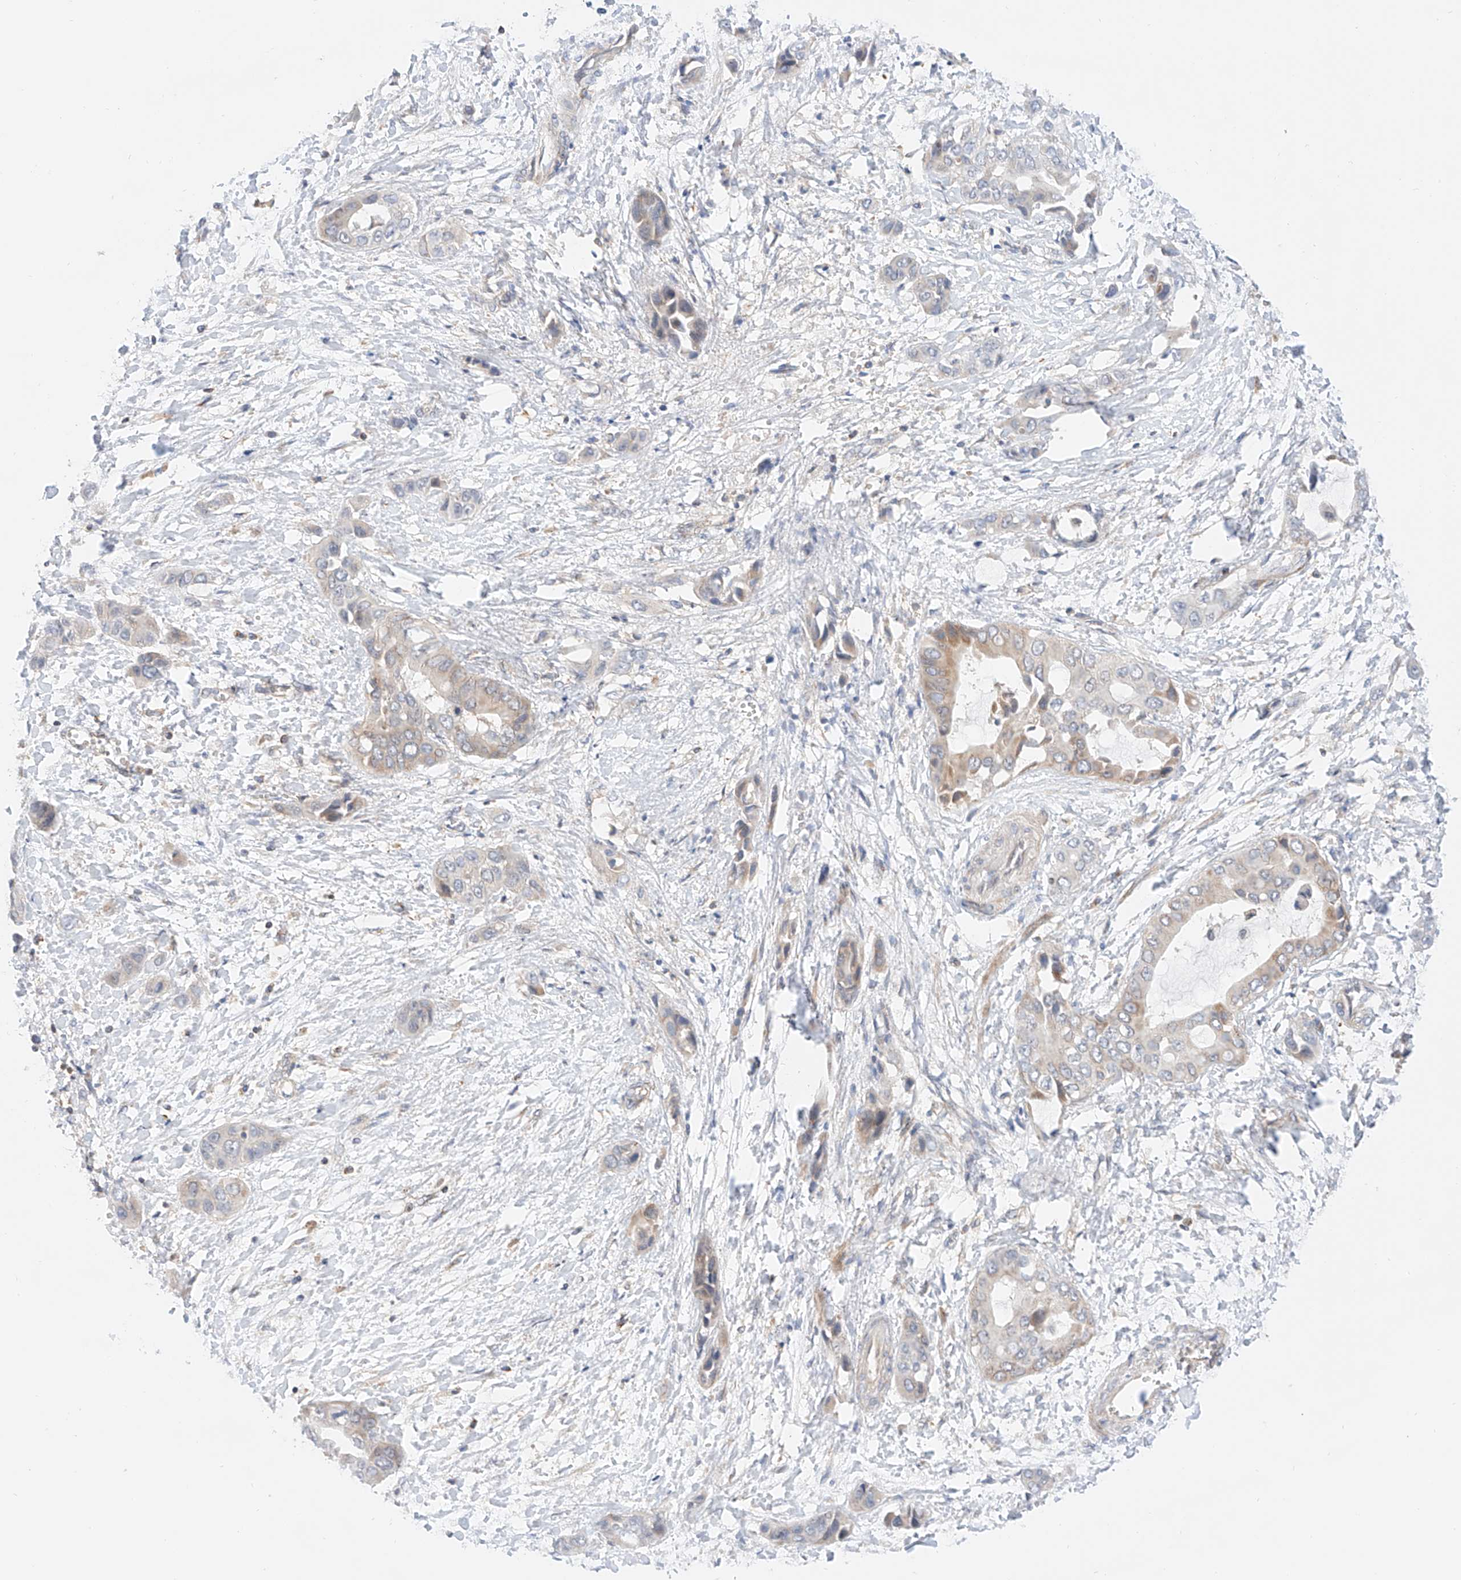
{"staining": {"intensity": "weak", "quantity": "<25%", "location": "cytoplasmic/membranous"}, "tissue": "liver cancer", "cell_type": "Tumor cells", "image_type": "cancer", "snomed": [{"axis": "morphology", "description": "Cholangiocarcinoma"}, {"axis": "topography", "description": "Liver"}], "caption": "Cholangiocarcinoma (liver) was stained to show a protein in brown. There is no significant positivity in tumor cells. (DAB (3,3'-diaminobenzidine) immunohistochemistry (IHC) visualized using brightfield microscopy, high magnification).", "gene": "MFN2", "patient": {"sex": "female", "age": 52}}